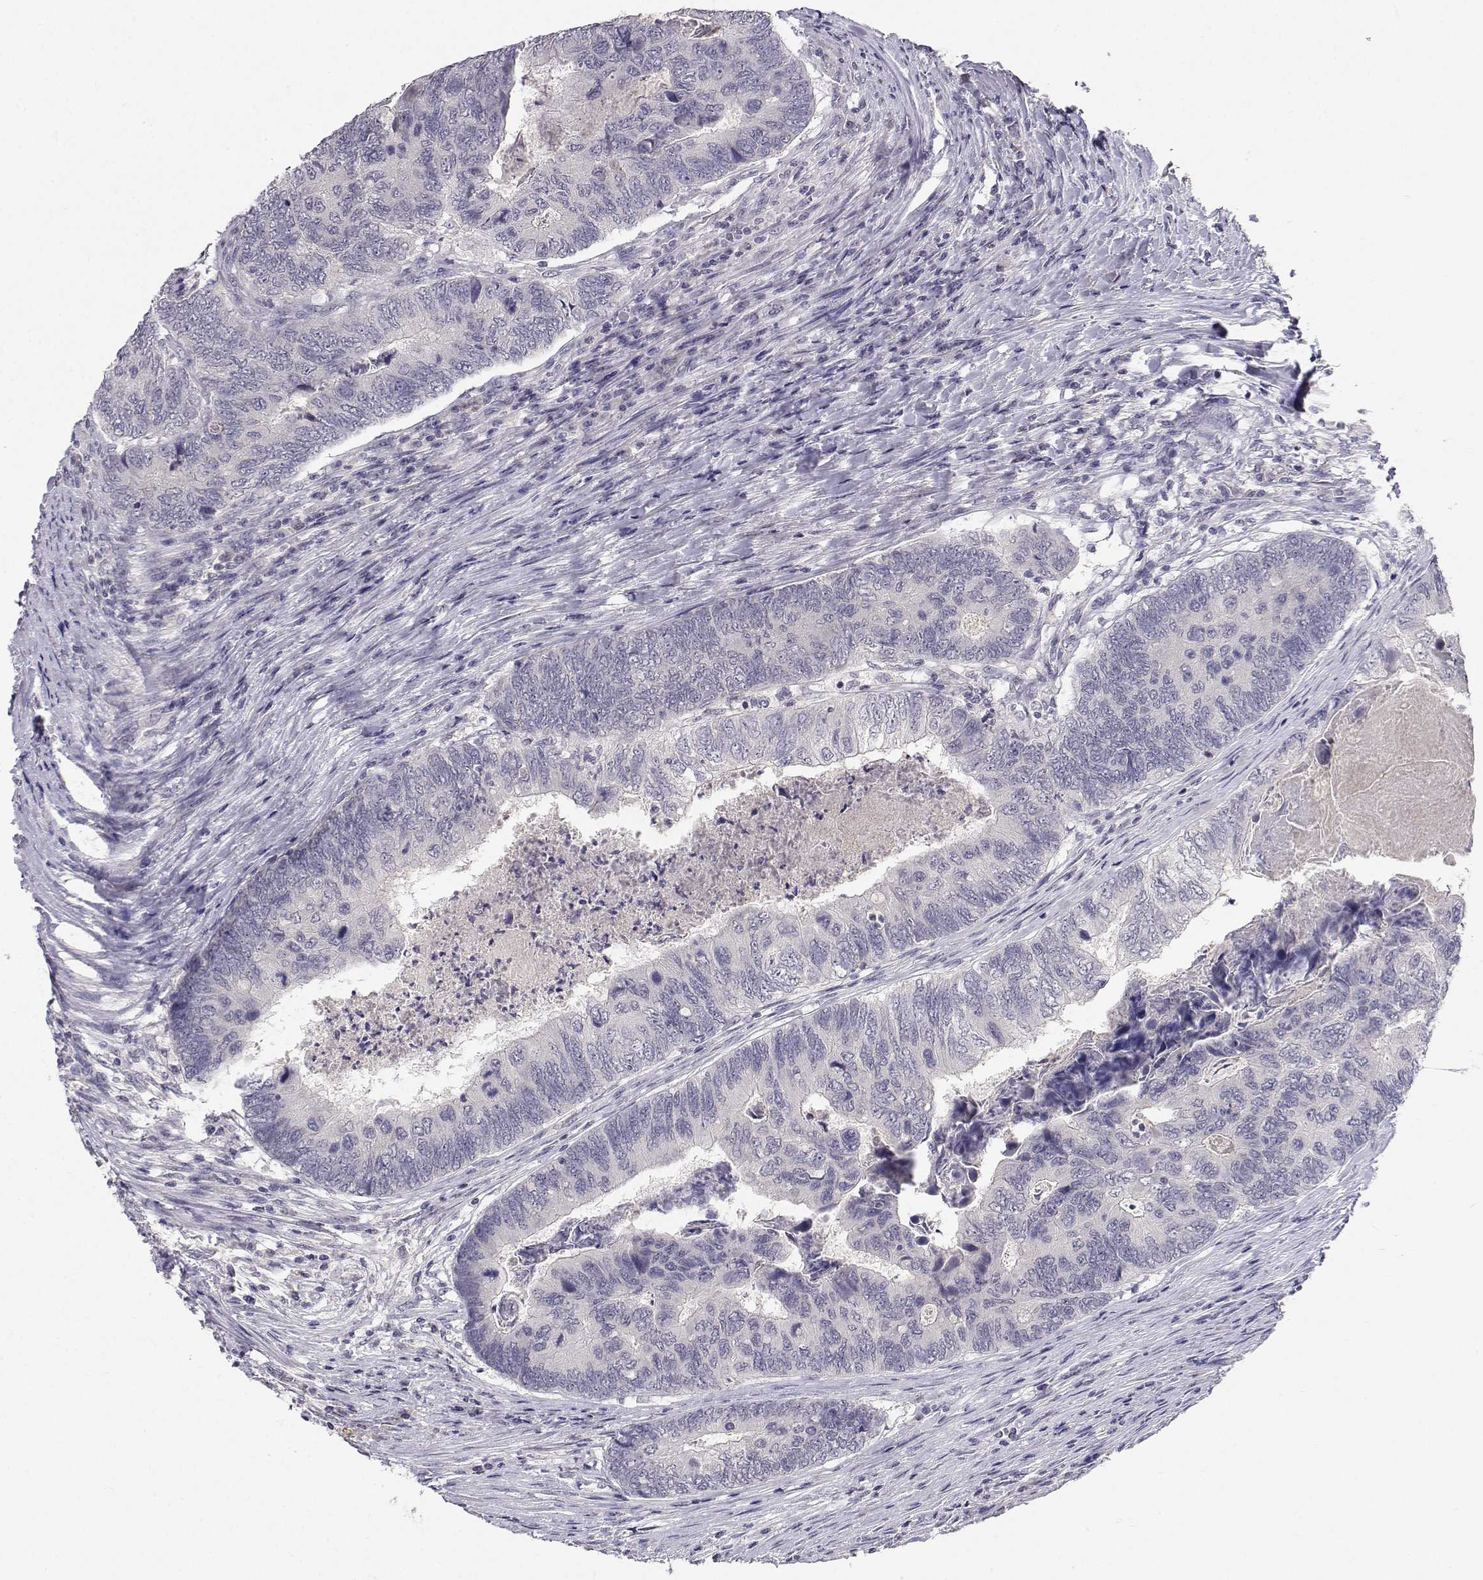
{"staining": {"intensity": "negative", "quantity": "none", "location": "none"}, "tissue": "colorectal cancer", "cell_type": "Tumor cells", "image_type": "cancer", "snomed": [{"axis": "morphology", "description": "Adenocarcinoma, NOS"}, {"axis": "topography", "description": "Colon"}], "caption": "High power microscopy image of an immunohistochemistry image of colorectal adenocarcinoma, revealing no significant expression in tumor cells.", "gene": "SLC6A3", "patient": {"sex": "female", "age": 67}}